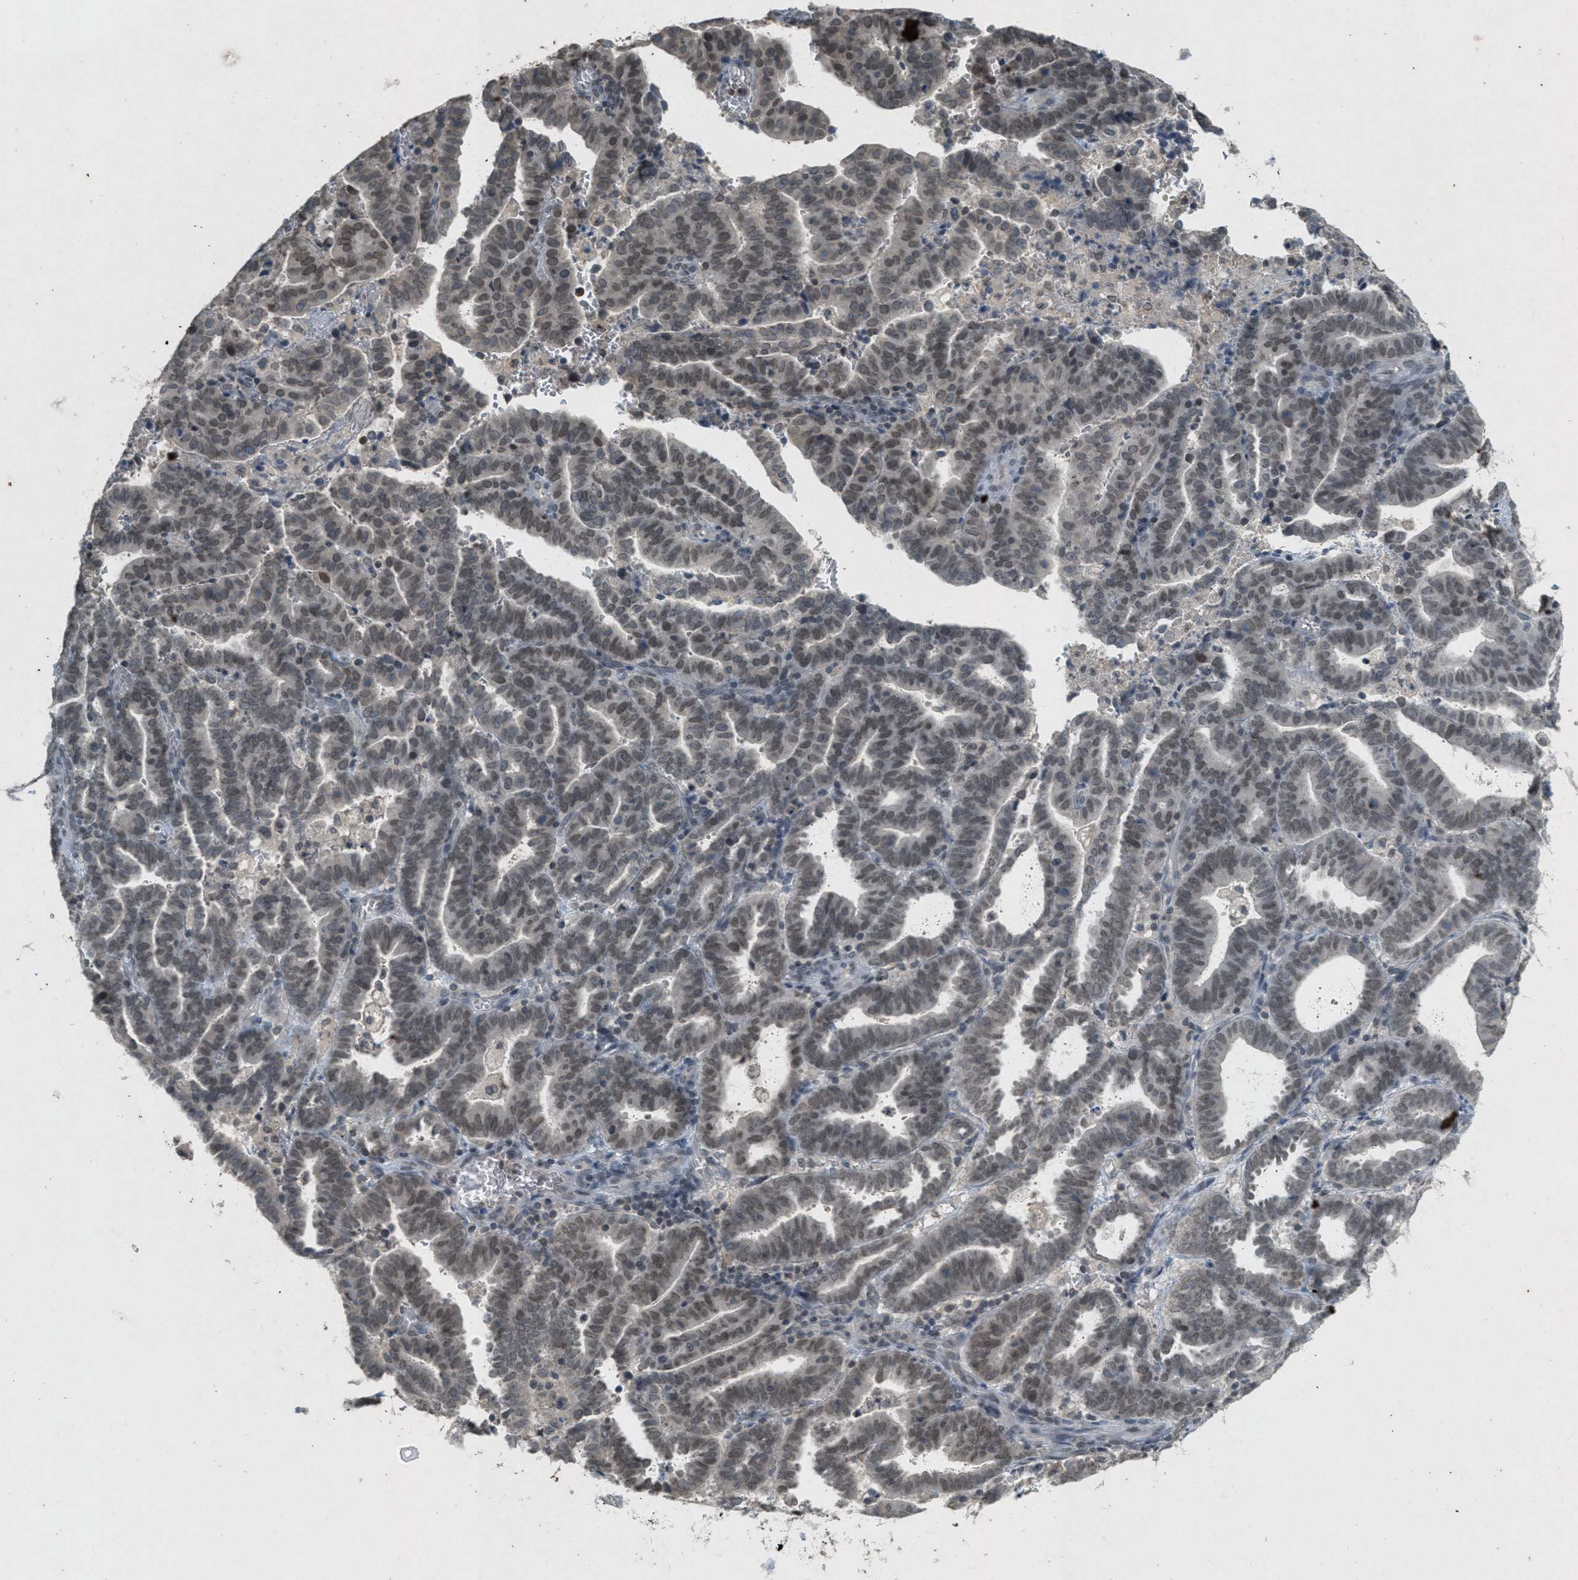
{"staining": {"intensity": "moderate", "quantity": ">75%", "location": "nuclear"}, "tissue": "endometrial cancer", "cell_type": "Tumor cells", "image_type": "cancer", "snomed": [{"axis": "morphology", "description": "Adenocarcinoma, NOS"}, {"axis": "topography", "description": "Uterus"}], "caption": "Moderate nuclear protein expression is appreciated in approximately >75% of tumor cells in endometrial cancer (adenocarcinoma). The staining is performed using DAB (3,3'-diaminobenzidine) brown chromogen to label protein expression. The nuclei are counter-stained blue using hematoxylin.", "gene": "ABHD6", "patient": {"sex": "female", "age": 83}}